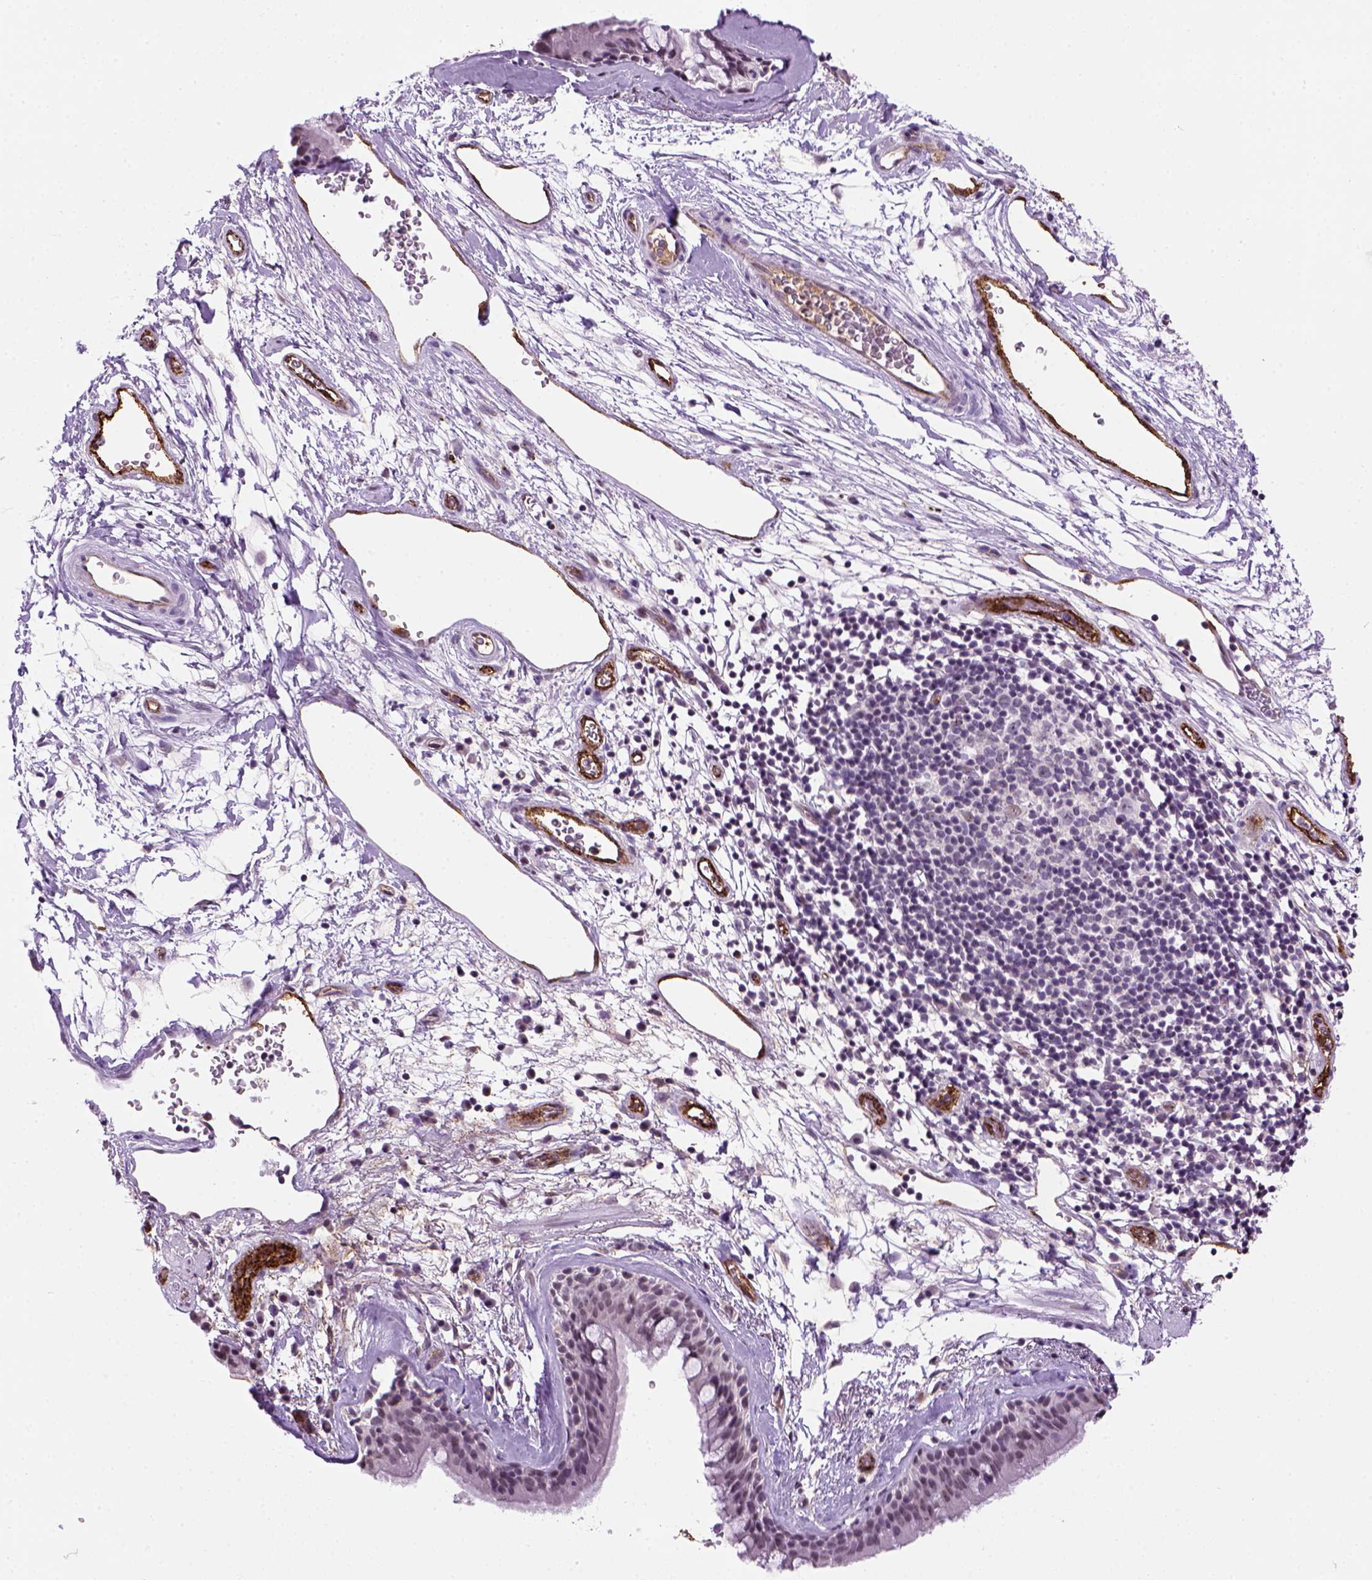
{"staining": {"intensity": "negative", "quantity": "none", "location": "none"}, "tissue": "bronchus", "cell_type": "Respiratory epithelial cells", "image_type": "normal", "snomed": [{"axis": "morphology", "description": "Normal tissue, NOS"}, {"axis": "topography", "description": "Cartilage tissue"}, {"axis": "topography", "description": "Bronchus"}], "caption": "This is an immunohistochemistry micrograph of unremarkable human bronchus. There is no positivity in respiratory epithelial cells.", "gene": "VWF", "patient": {"sex": "male", "age": 58}}